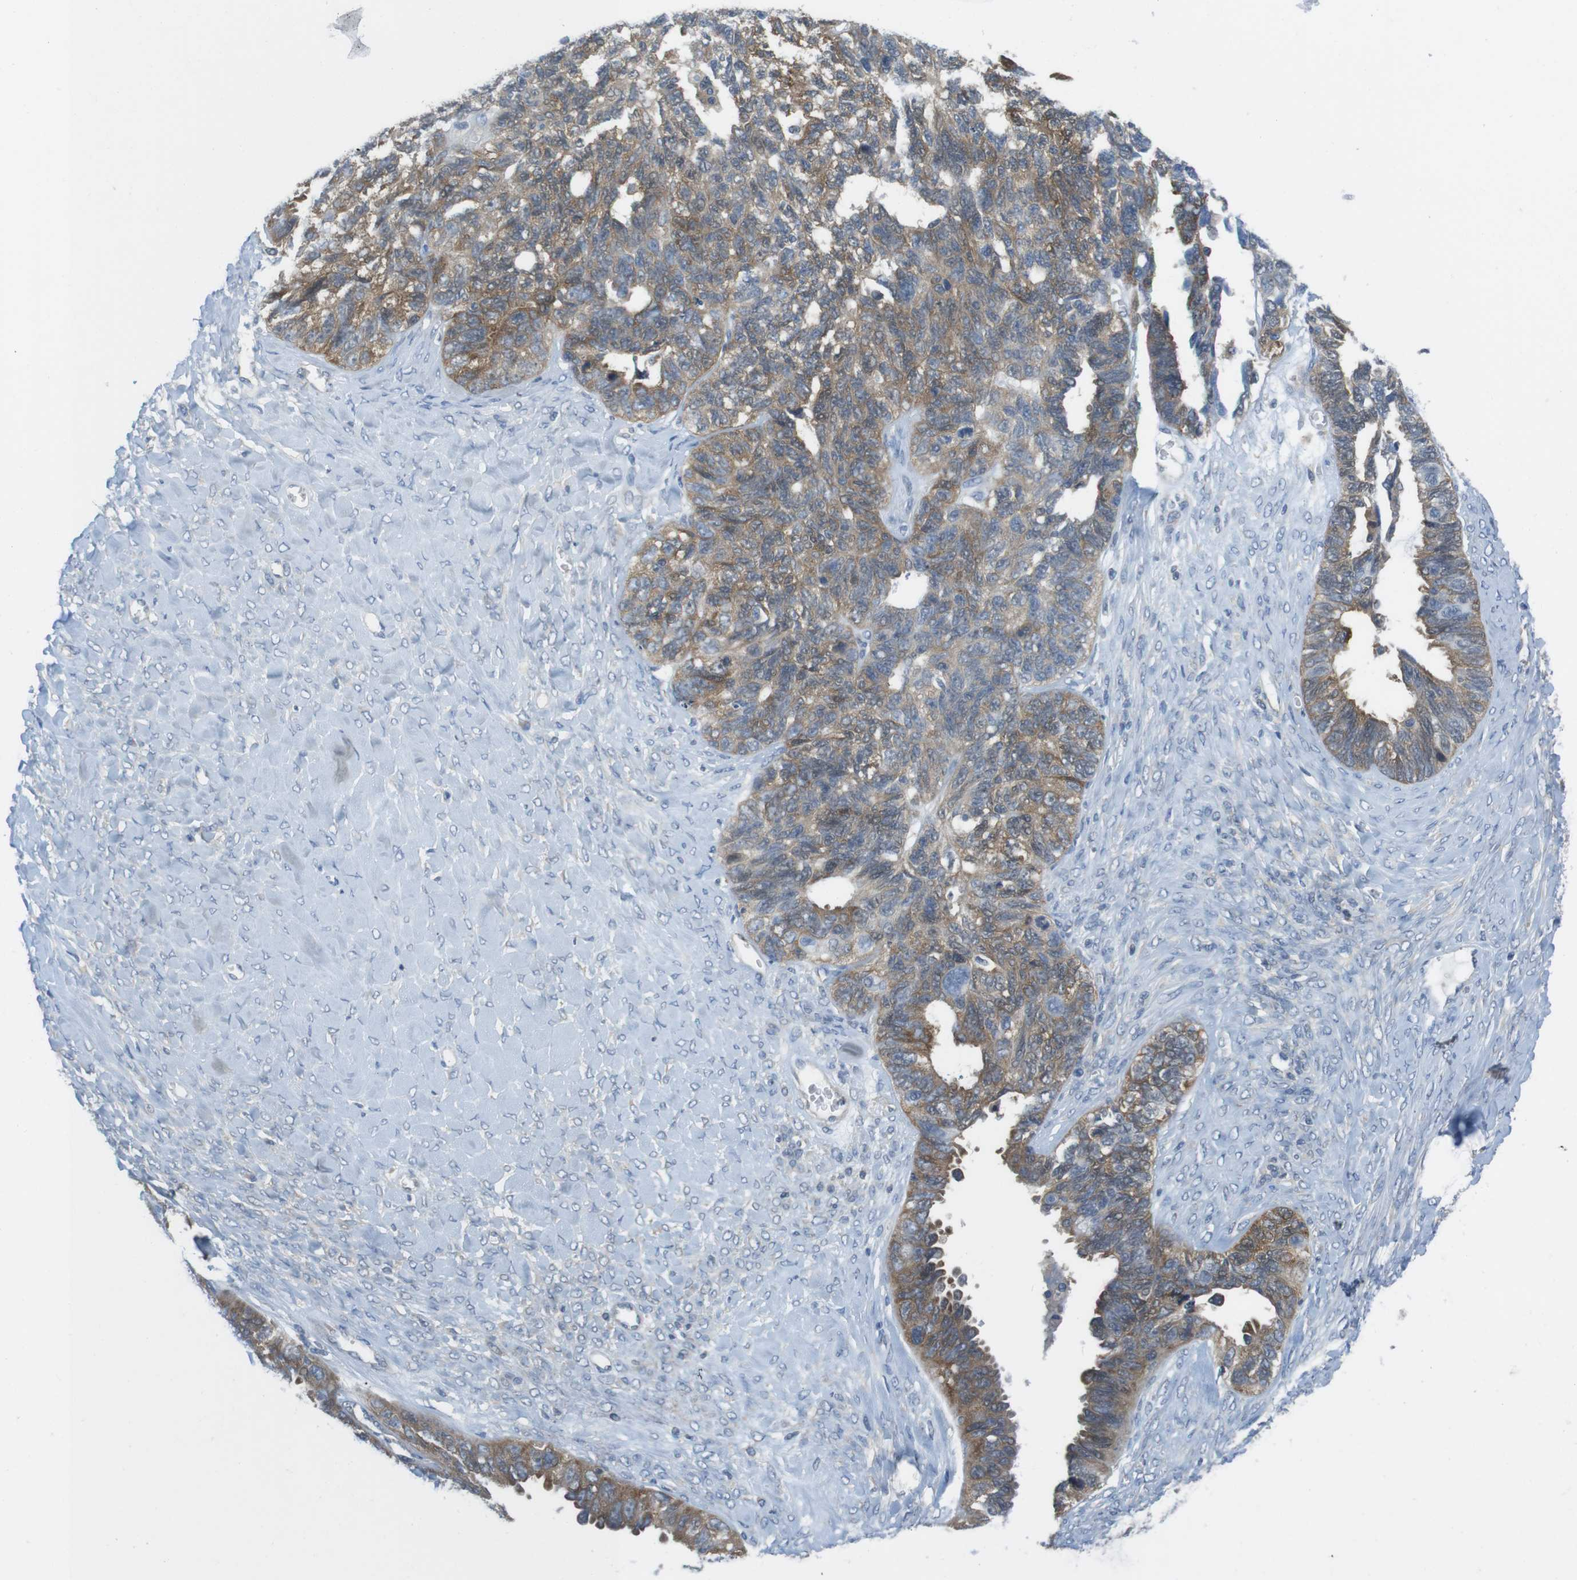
{"staining": {"intensity": "moderate", "quantity": ">75%", "location": "cytoplasmic/membranous"}, "tissue": "ovarian cancer", "cell_type": "Tumor cells", "image_type": "cancer", "snomed": [{"axis": "morphology", "description": "Cystadenocarcinoma, serous, NOS"}, {"axis": "topography", "description": "Ovary"}], "caption": "Brown immunohistochemical staining in human serous cystadenocarcinoma (ovarian) reveals moderate cytoplasmic/membranous positivity in about >75% of tumor cells.", "gene": "MTHFD1", "patient": {"sex": "female", "age": 79}}